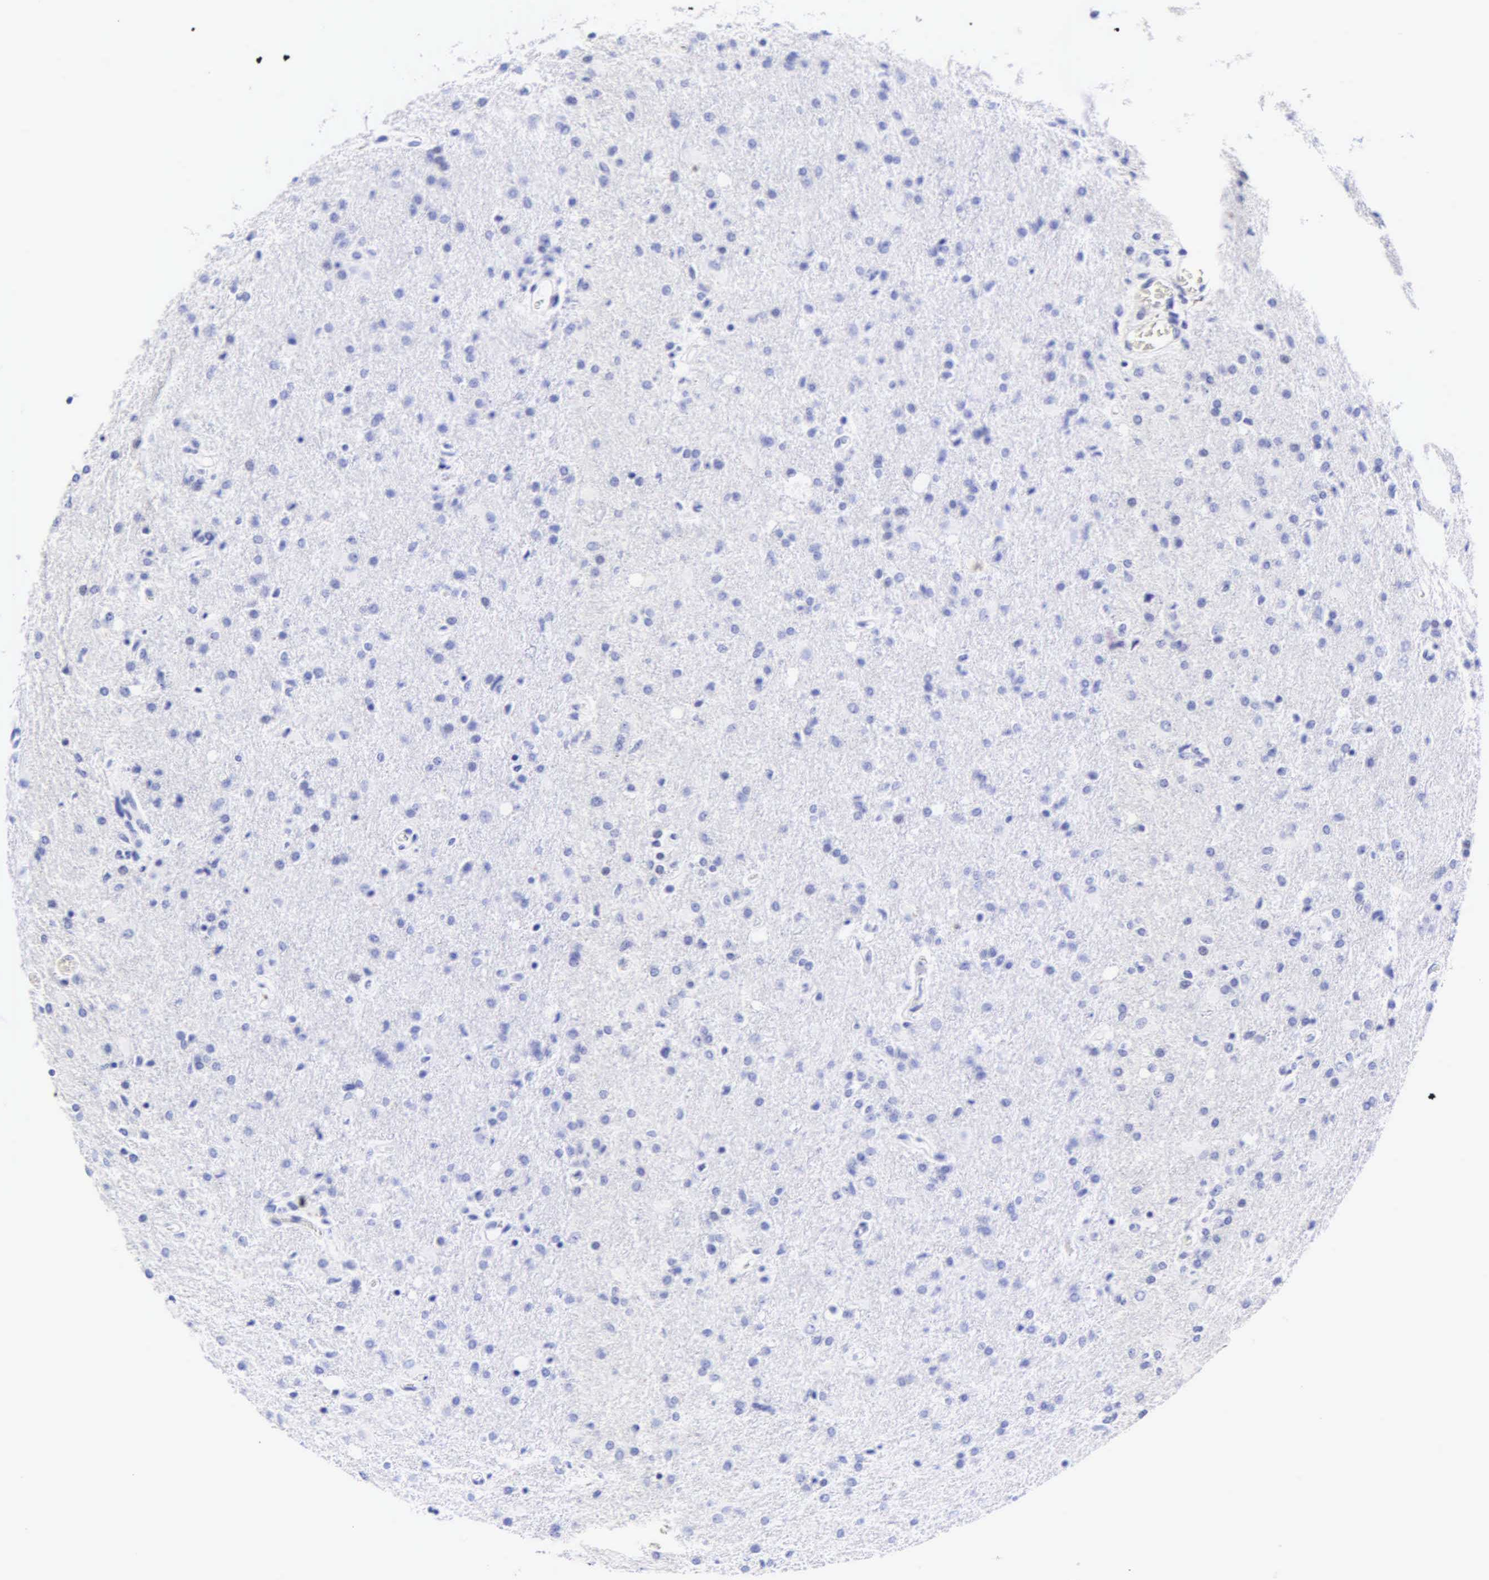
{"staining": {"intensity": "negative", "quantity": "none", "location": "none"}, "tissue": "glioma", "cell_type": "Tumor cells", "image_type": "cancer", "snomed": [{"axis": "morphology", "description": "Glioma, malignant, High grade"}, {"axis": "topography", "description": "Brain"}], "caption": "Immunohistochemistry (IHC) of human malignant high-grade glioma exhibits no positivity in tumor cells.", "gene": "KRT20", "patient": {"sex": "male", "age": 68}}